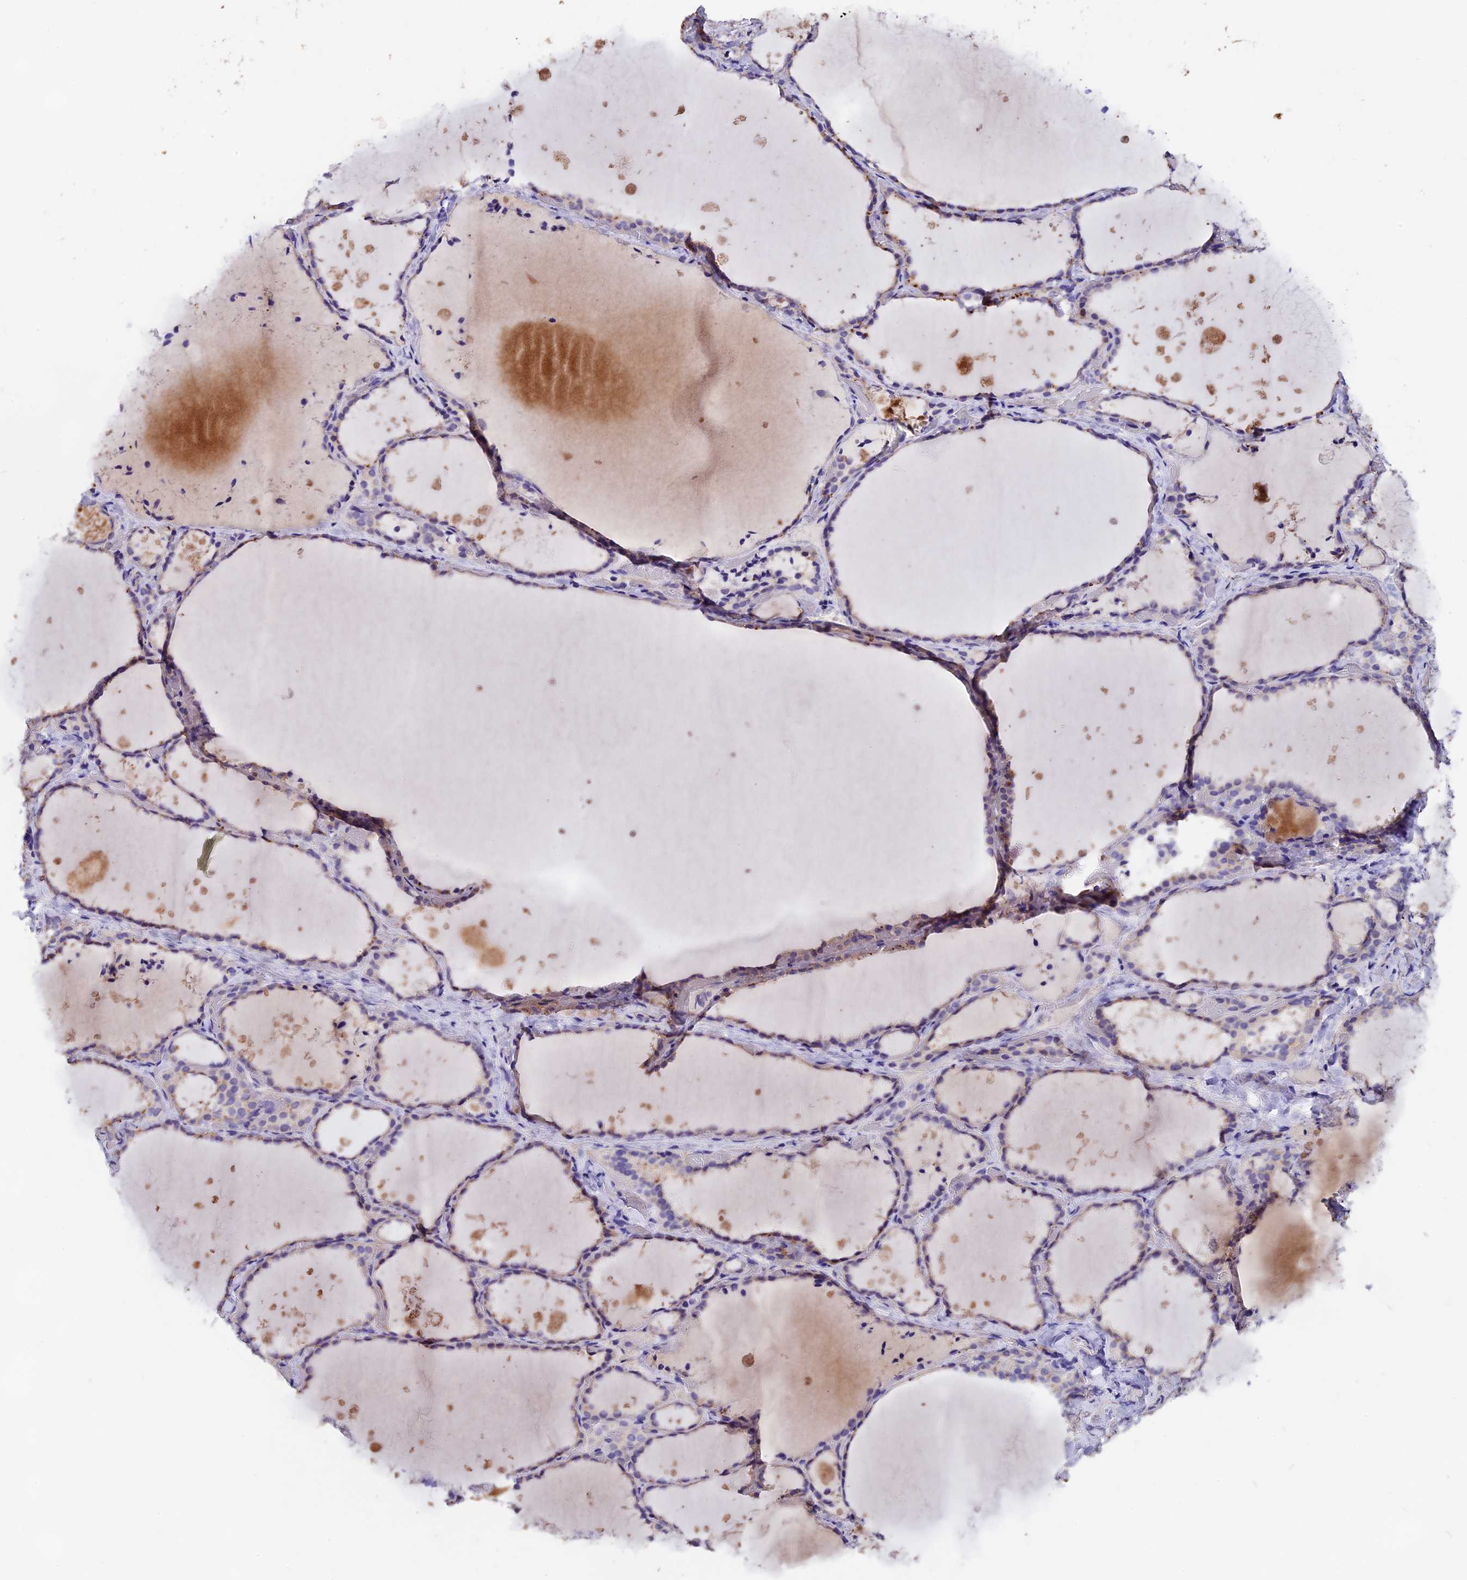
{"staining": {"intensity": "moderate", "quantity": "<25%", "location": "cytoplasmic/membranous"}, "tissue": "thyroid gland", "cell_type": "Glandular cells", "image_type": "normal", "snomed": [{"axis": "morphology", "description": "Normal tissue, NOS"}, {"axis": "topography", "description": "Thyroid gland"}], "caption": "Protein staining of benign thyroid gland reveals moderate cytoplasmic/membranous expression in approximately <25% of glandular cells.", "gene": "FBXW9", "patient": {"sex": "female", "age": 44}}